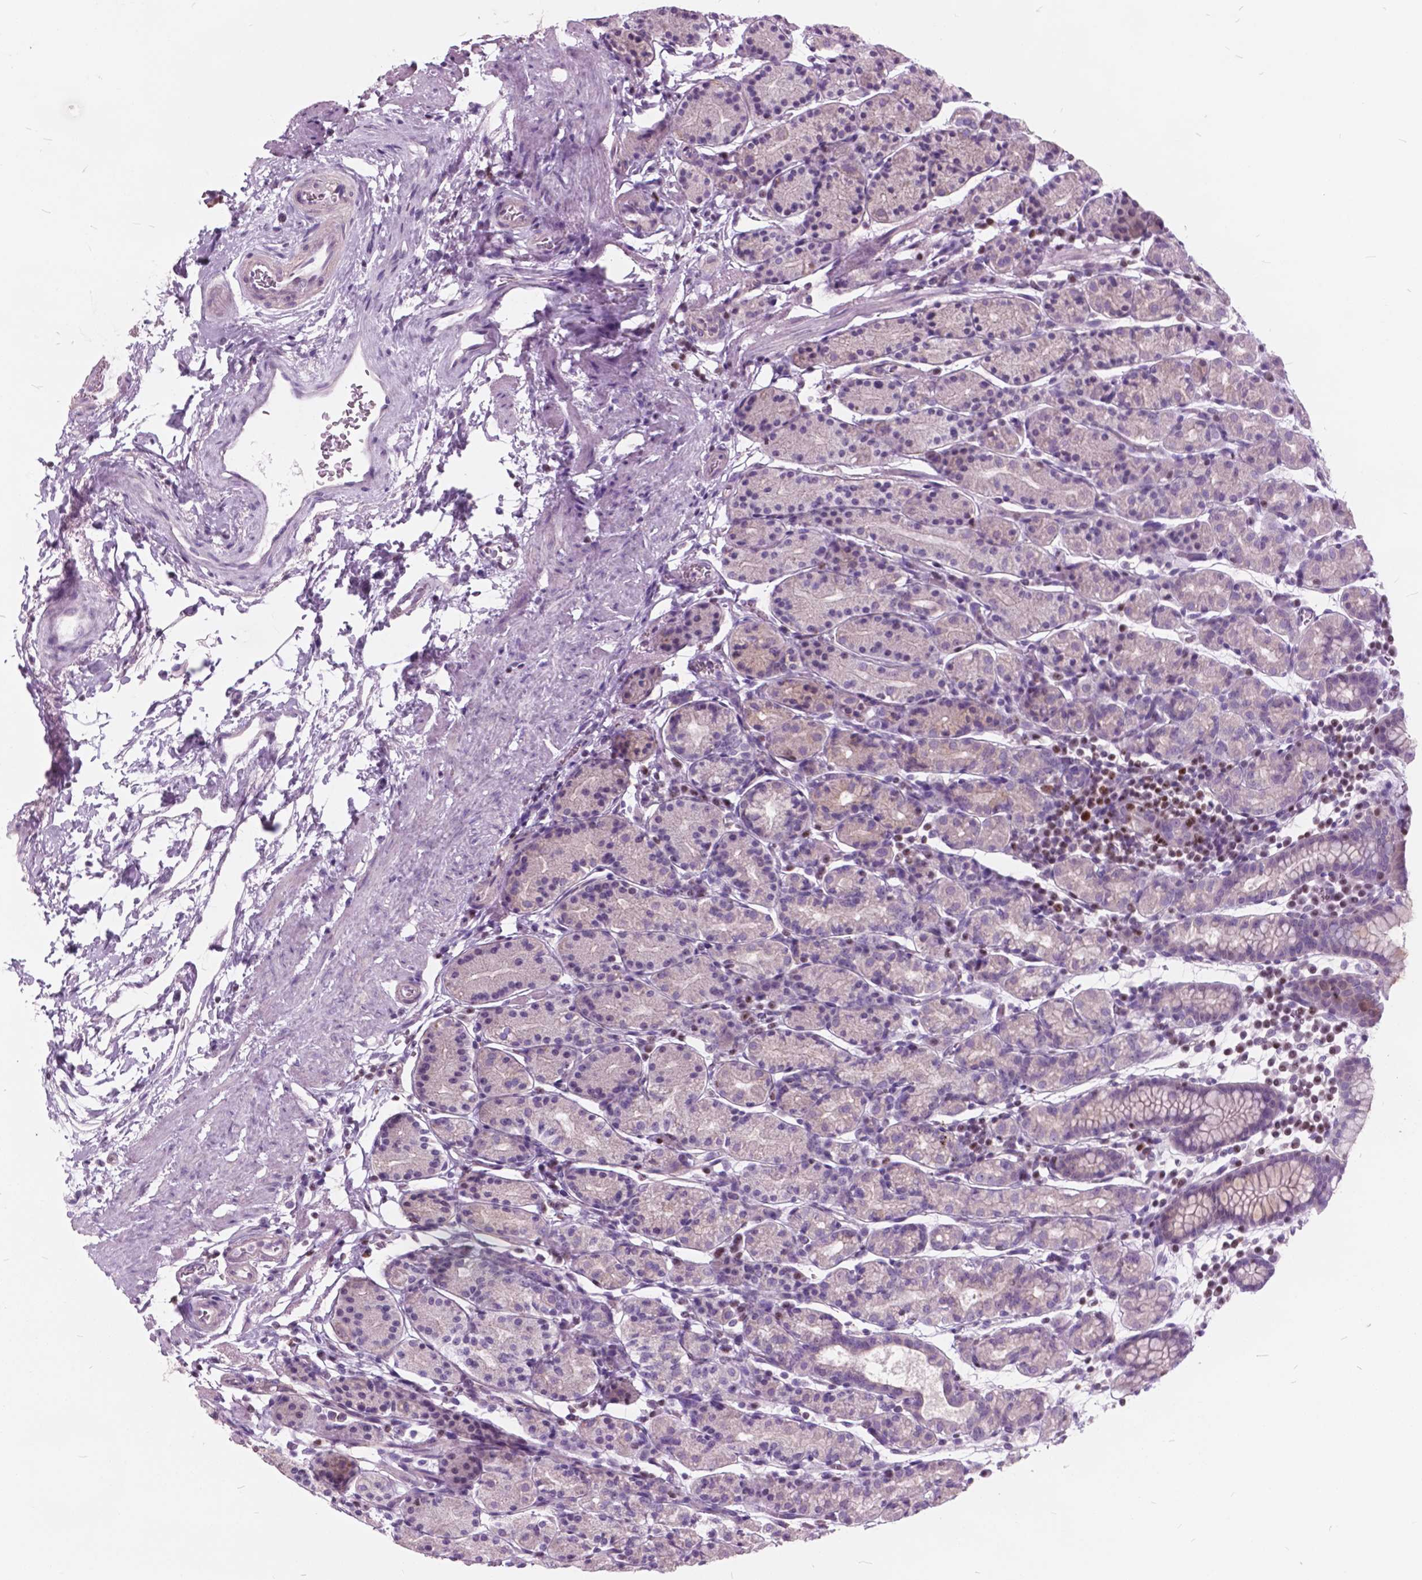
{"staining": {"intensity": "negative", "quantity": "none", "location": "none"}, "tissue": "stomach", "cell_type": "Glandular cells", "image_type": "normal", "snomed": [{"axis": "morphology", "description": "Normal tissue, NOS"}, {"axis": "topography", "description": "Stomach, upper"}, {"axis": "topography", "description": "Stomach"}], "caption": "A high-resolution photomicrograph shows IHC staining of benign stomach, which demonstrates no significant positivity in glandular cells.", "gene": "SP140", "patient": {"sex": "male", "age": 62}}